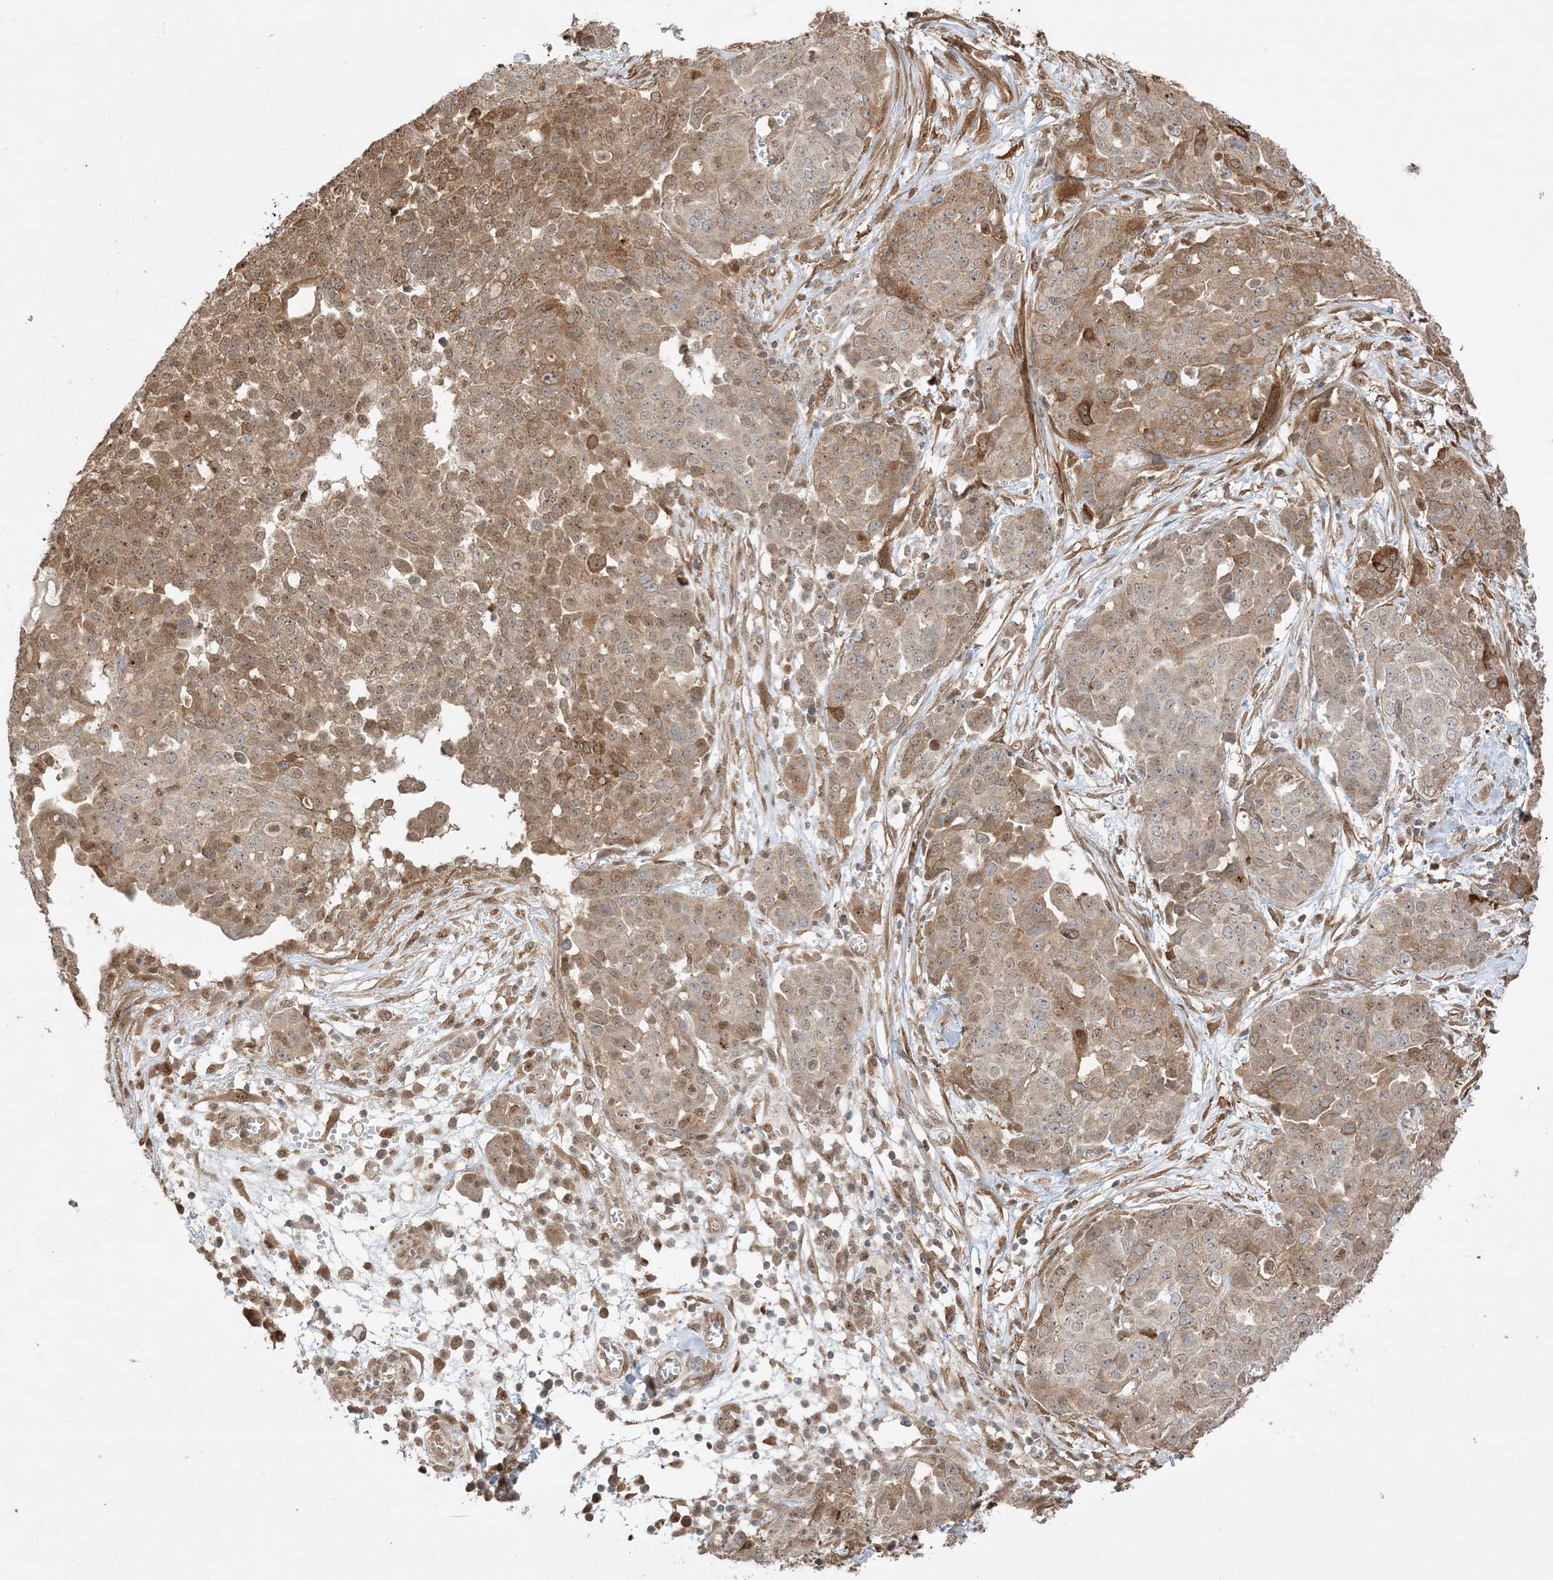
{"staining": {"intensity": "moderate", "quantity": "25%-75%", "location": "cytoplasmic/membranous,nuclear"}, "tissue": "ovarian cancer", "cell_type": "Tumor cells", "image_type": "cancer", "snomed": [{"axis": "morphology", "description": "Cystadenocarcinoma, serous, NOS"}, {"axis": "topography", "description": "Soft tissue"}, {"axis": "topography", "description": "Ovary"}], "caption": "Ovarian serous cystadenocarcinoma tissue shows moderate cytoplasmic/membranous and nuclear expression in approximately 25%-75% of tumor cells, visualized by immunohistochemistry.", "gene": "ZBTB41", "patient": {"sex": "female", "age": 57}}